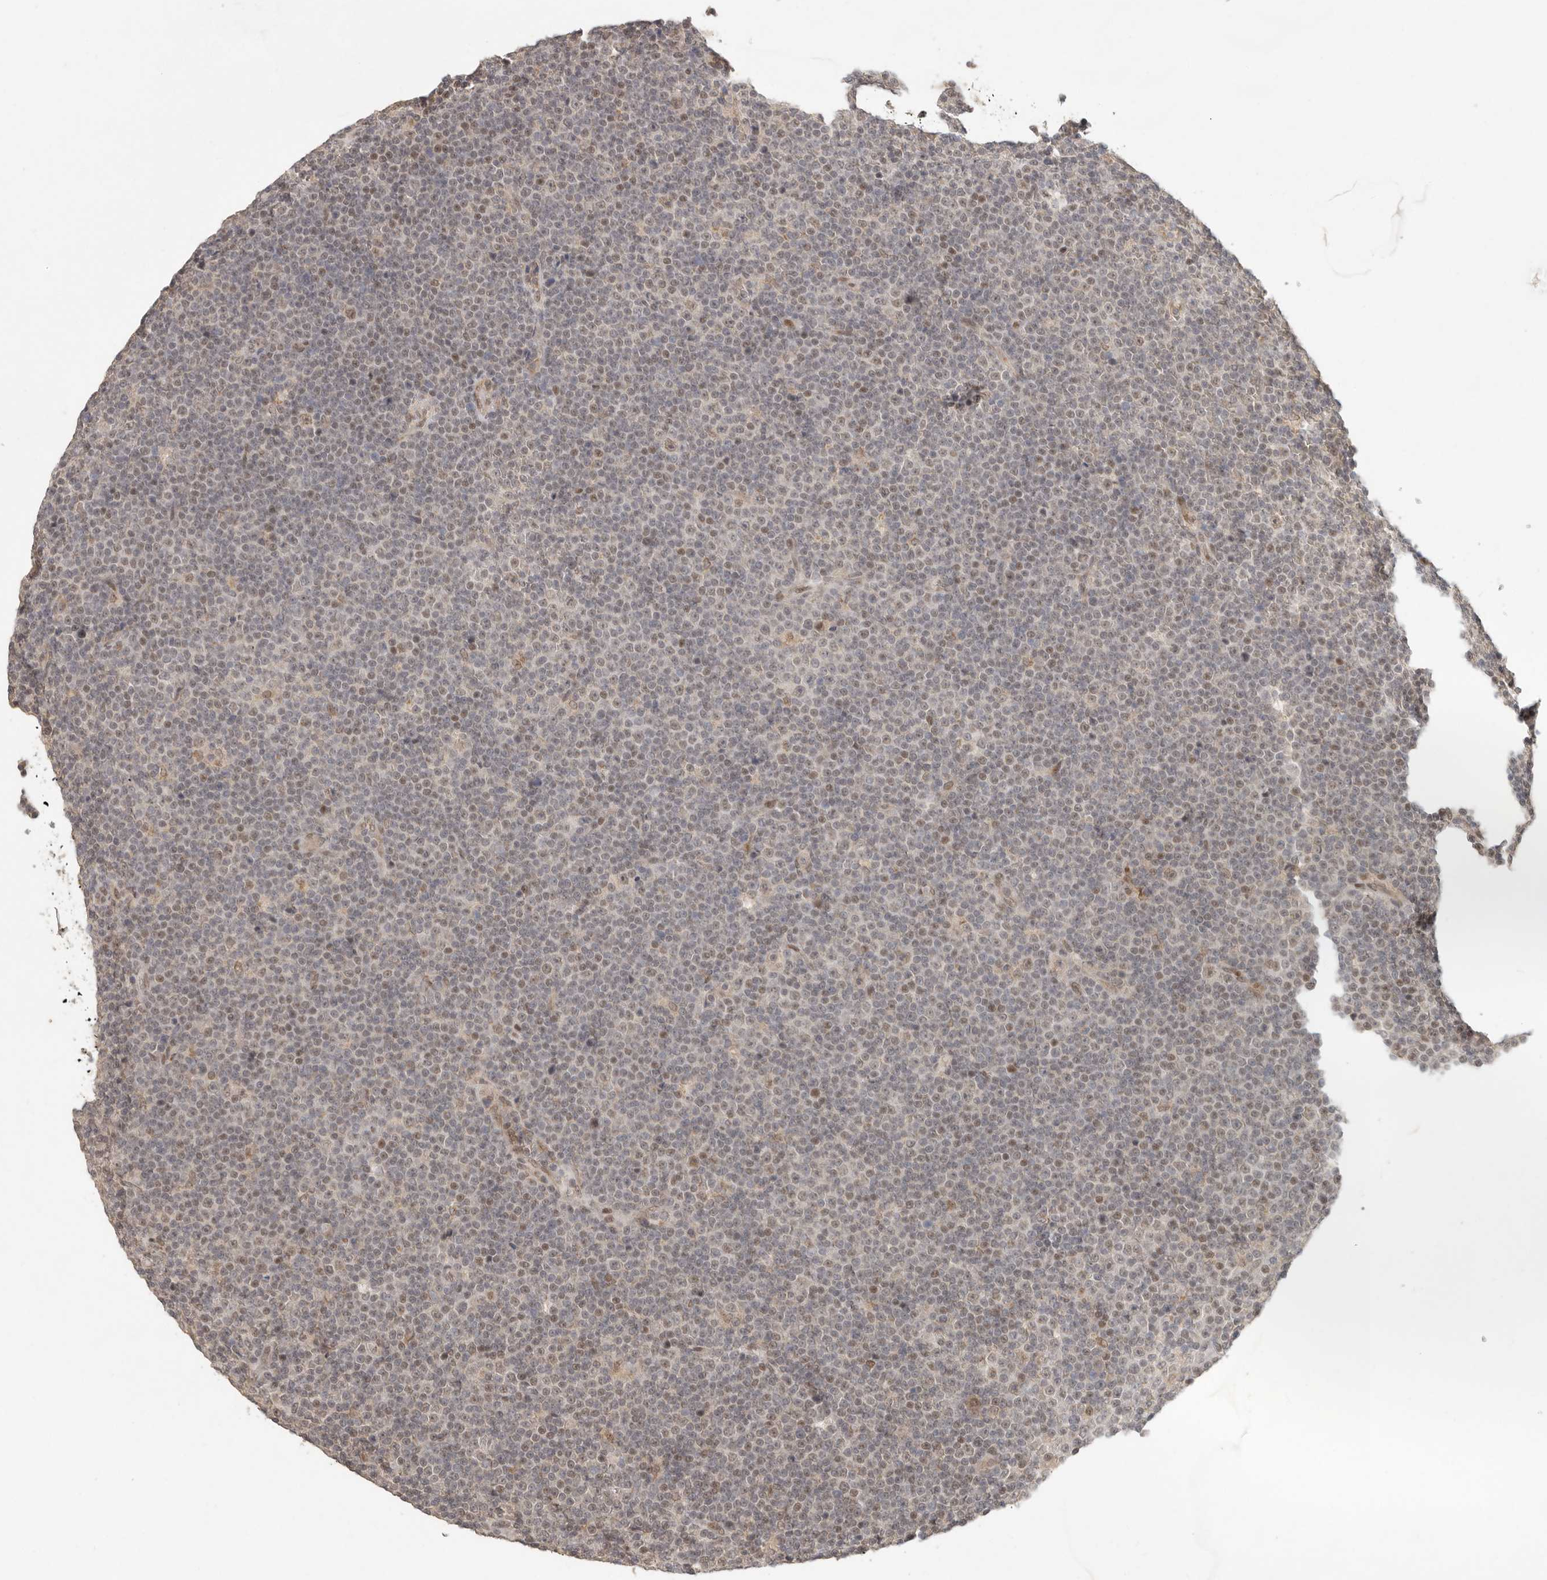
{"staining": {"intensity": "weak", "quantity": "<25%", "location": "nuclear"}, "tissue": "lymphoma", "cell_type": "Tumor cells", "image_type": "cancer", "snomed": [{"axis": "morphology", "description": "Malignant lymphoma, non-Hodgkin's type, Low grade"}, {"axis": "topography", "description": "Lymph node"}], "caption": "High magnification brightfield microscopy of lymphoma stained with DAB (brown) and counterstained with hematoxylin (blue): tumor cells show no significant positivity.", "gene": "LRRC75A", "patient": {"sex": "female", "age": 67}}